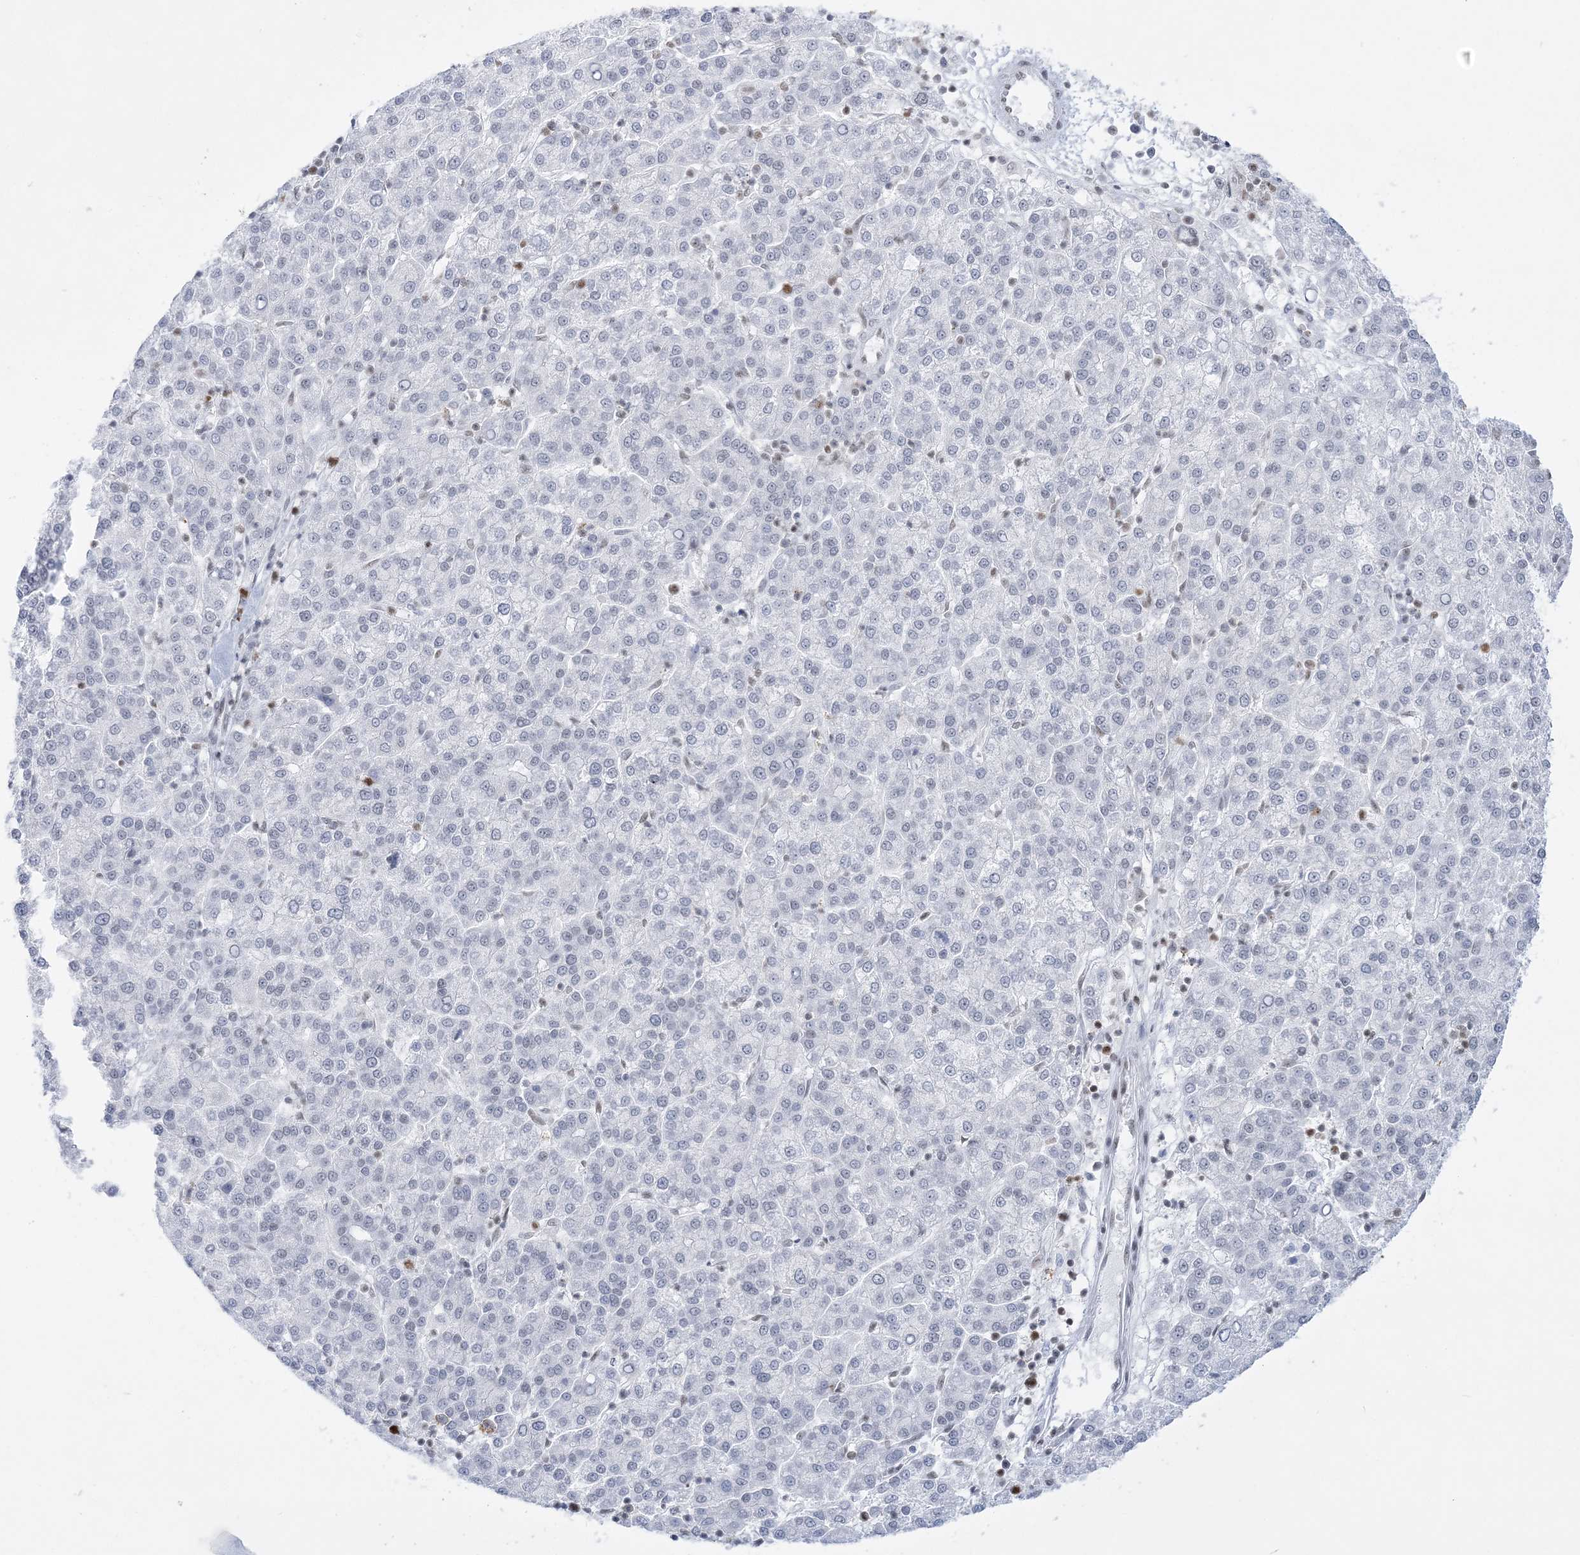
{"staining": {"intensity": "negative", "quantity": "none", "location": "none"}, "tissue": "liver cancer", "cell_type": "Tumor cells", "image_type": "cancer", "snomed": [{"axis": "morphology", "description": "Carcinoma, Hepatocellular, NOS"}, {"axis": "topography", "description": "Liver"}], "caption": "Immunohistochemistry of liver cancer (hepatocellular carcinoma) reveals no positivity in tumor cells.", "gene": "DDX21", "patient": {"sex": "female", "age": 58}}